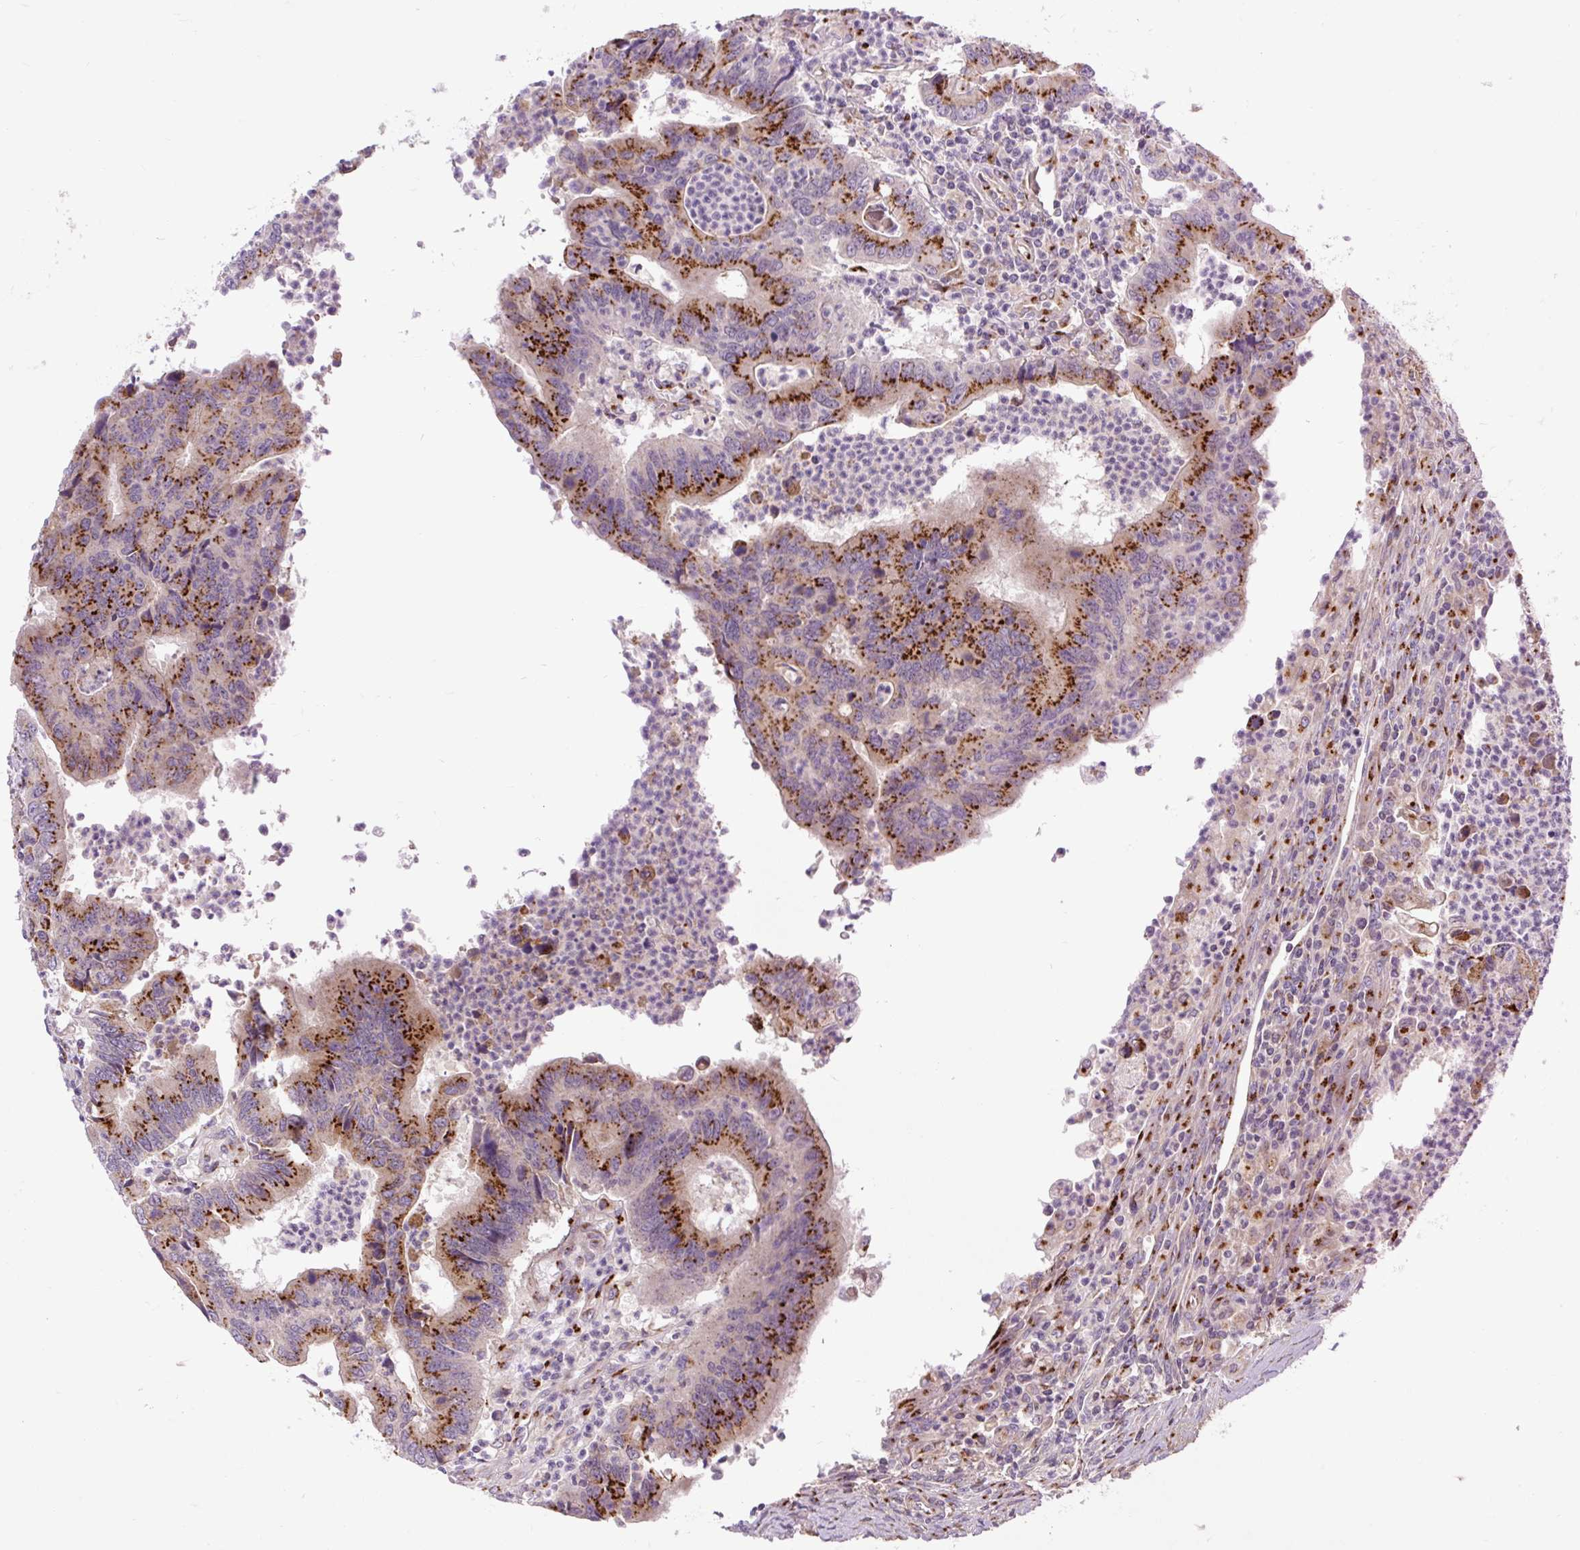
{"staining": {"intensity": "strong", "quantity": ">75%", "location": "cytoplasmic/membranous"}, "tissue": "colorectal cancer", "cell_type": "Tumor cells", "image_type": "cancer", "snomed": [{"axis": "morphology", "description": "Adenocarcinoma, NOS"}, {"axis": "topography", "description": "Colon"}], "caption": "Brown immunohistochemical staining in adenocarcinoma (colorectal) exhibits strong cytoplasmic/membranous positivity in approximately >75% of tumor cells. (DAB = brown stain, brightfield microscopy at high magnification).", "gene": "MSMP", "patient": {"sex": "female", "age": 67}}